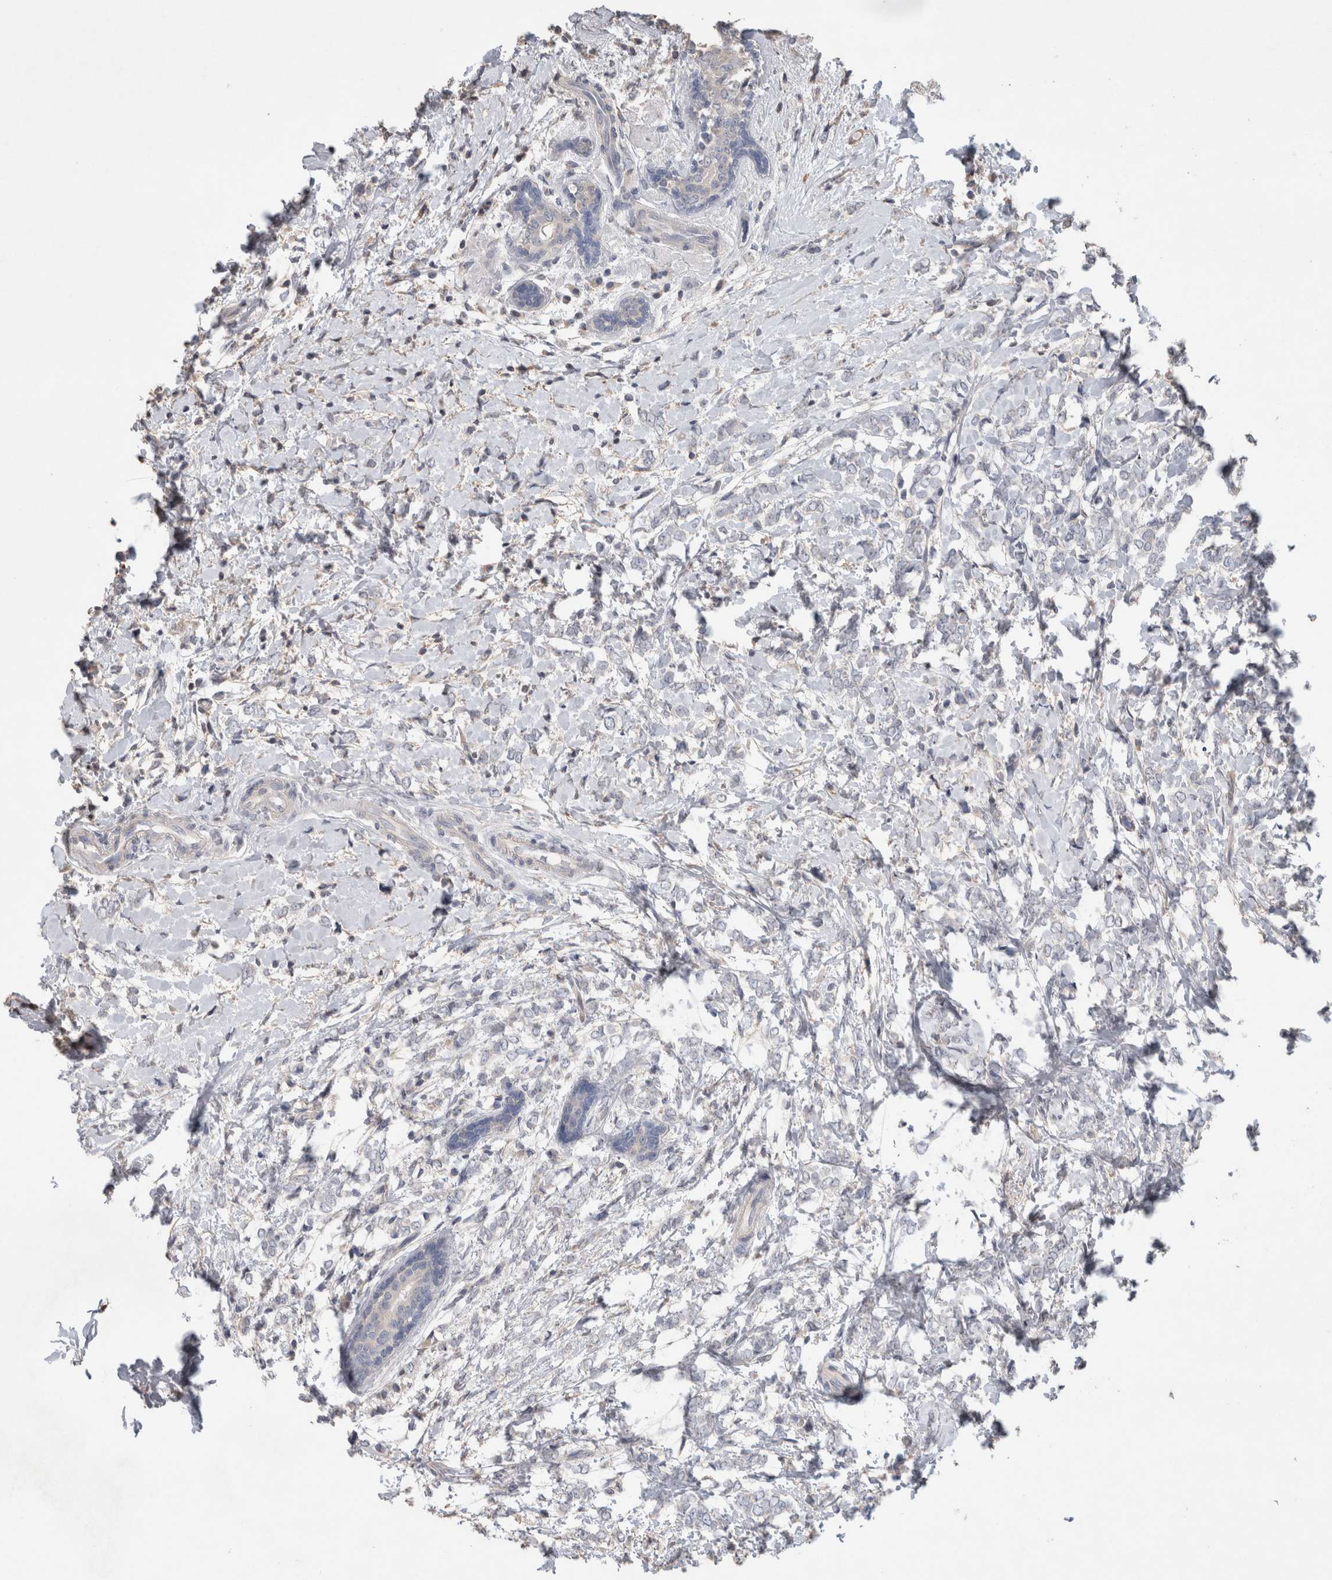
{"staining": {"intensity": "negative", "quantity": "none", "location": "none"}, "tissue": "breast cancer", "cell_type": "Tumor cells", "image_type": "cancer", "snomed": [{"axis": "morphology", "description": "Normal tissue, NOS"}, {"axis": "morphology", "description": "Lobular carcinoma"}, {"axis": "topography", "description": "Breast"}], "caption": "Breast cancer (lobular carcinoma) was stained to show a protein in brown. There is no significant positivity in tumor cells.", "gene": "TRIM5", "patient": {"sex": "female", "age": 47}}